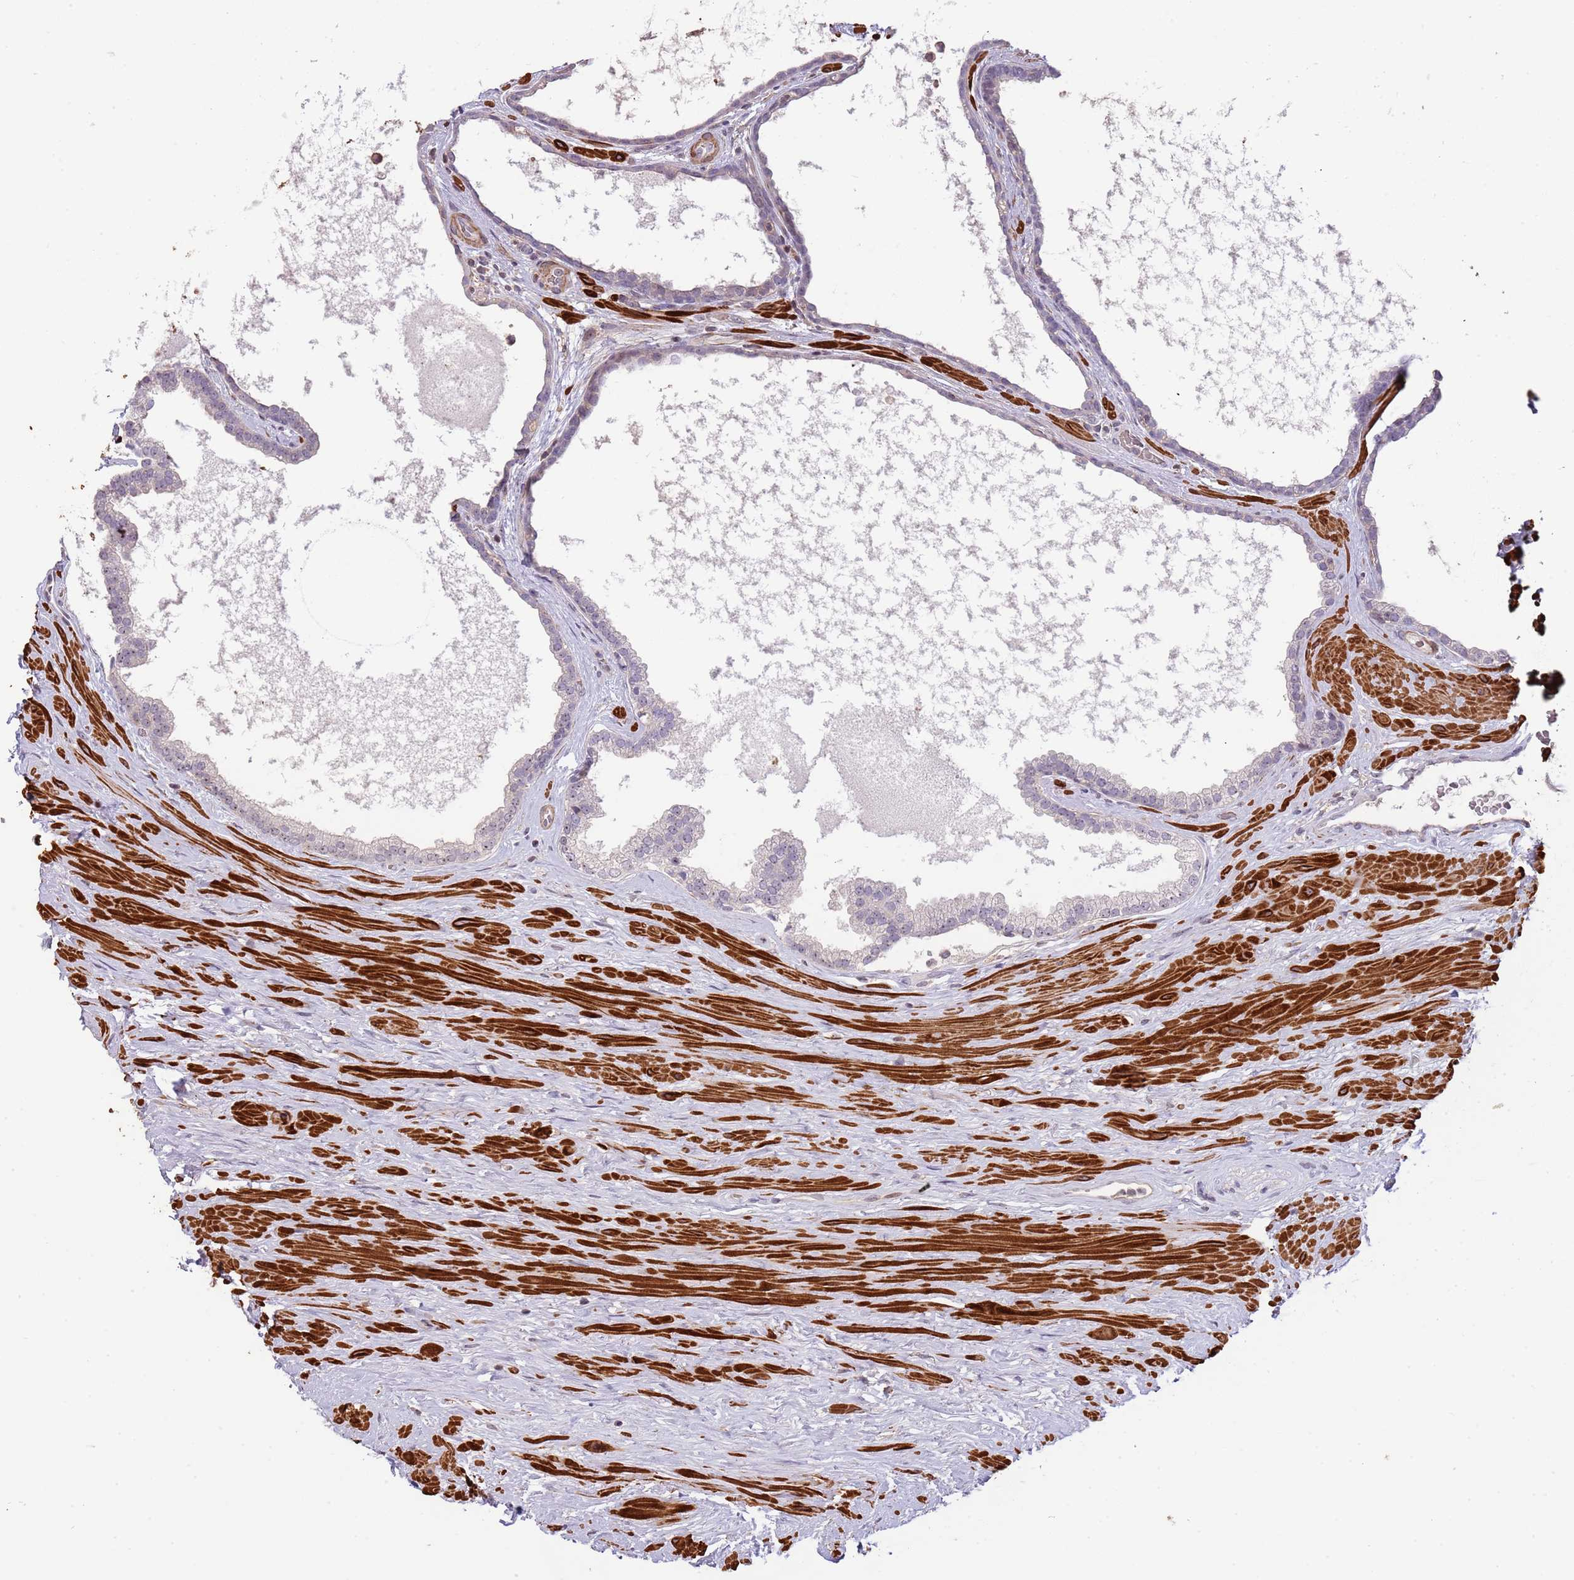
{"staining": {"intensity": "negative", "quantity": "none", "location": "none"}, "tissue": "prostate", "cell_type": "Glandular cells", "image_type": "normal", "snomed": [{"axis": "morphology", "description": "Normal tissue, NOS"}, {"axis": "topography", "description": "Prostate"}], "caption": "A high-resolution photomicrograph shows immunohistochemistry staining of benign prostate, which displays no significant positivity in glandular cells.", "gene": "ADTRP", "patient": {"sex": "male", "age": 48}}